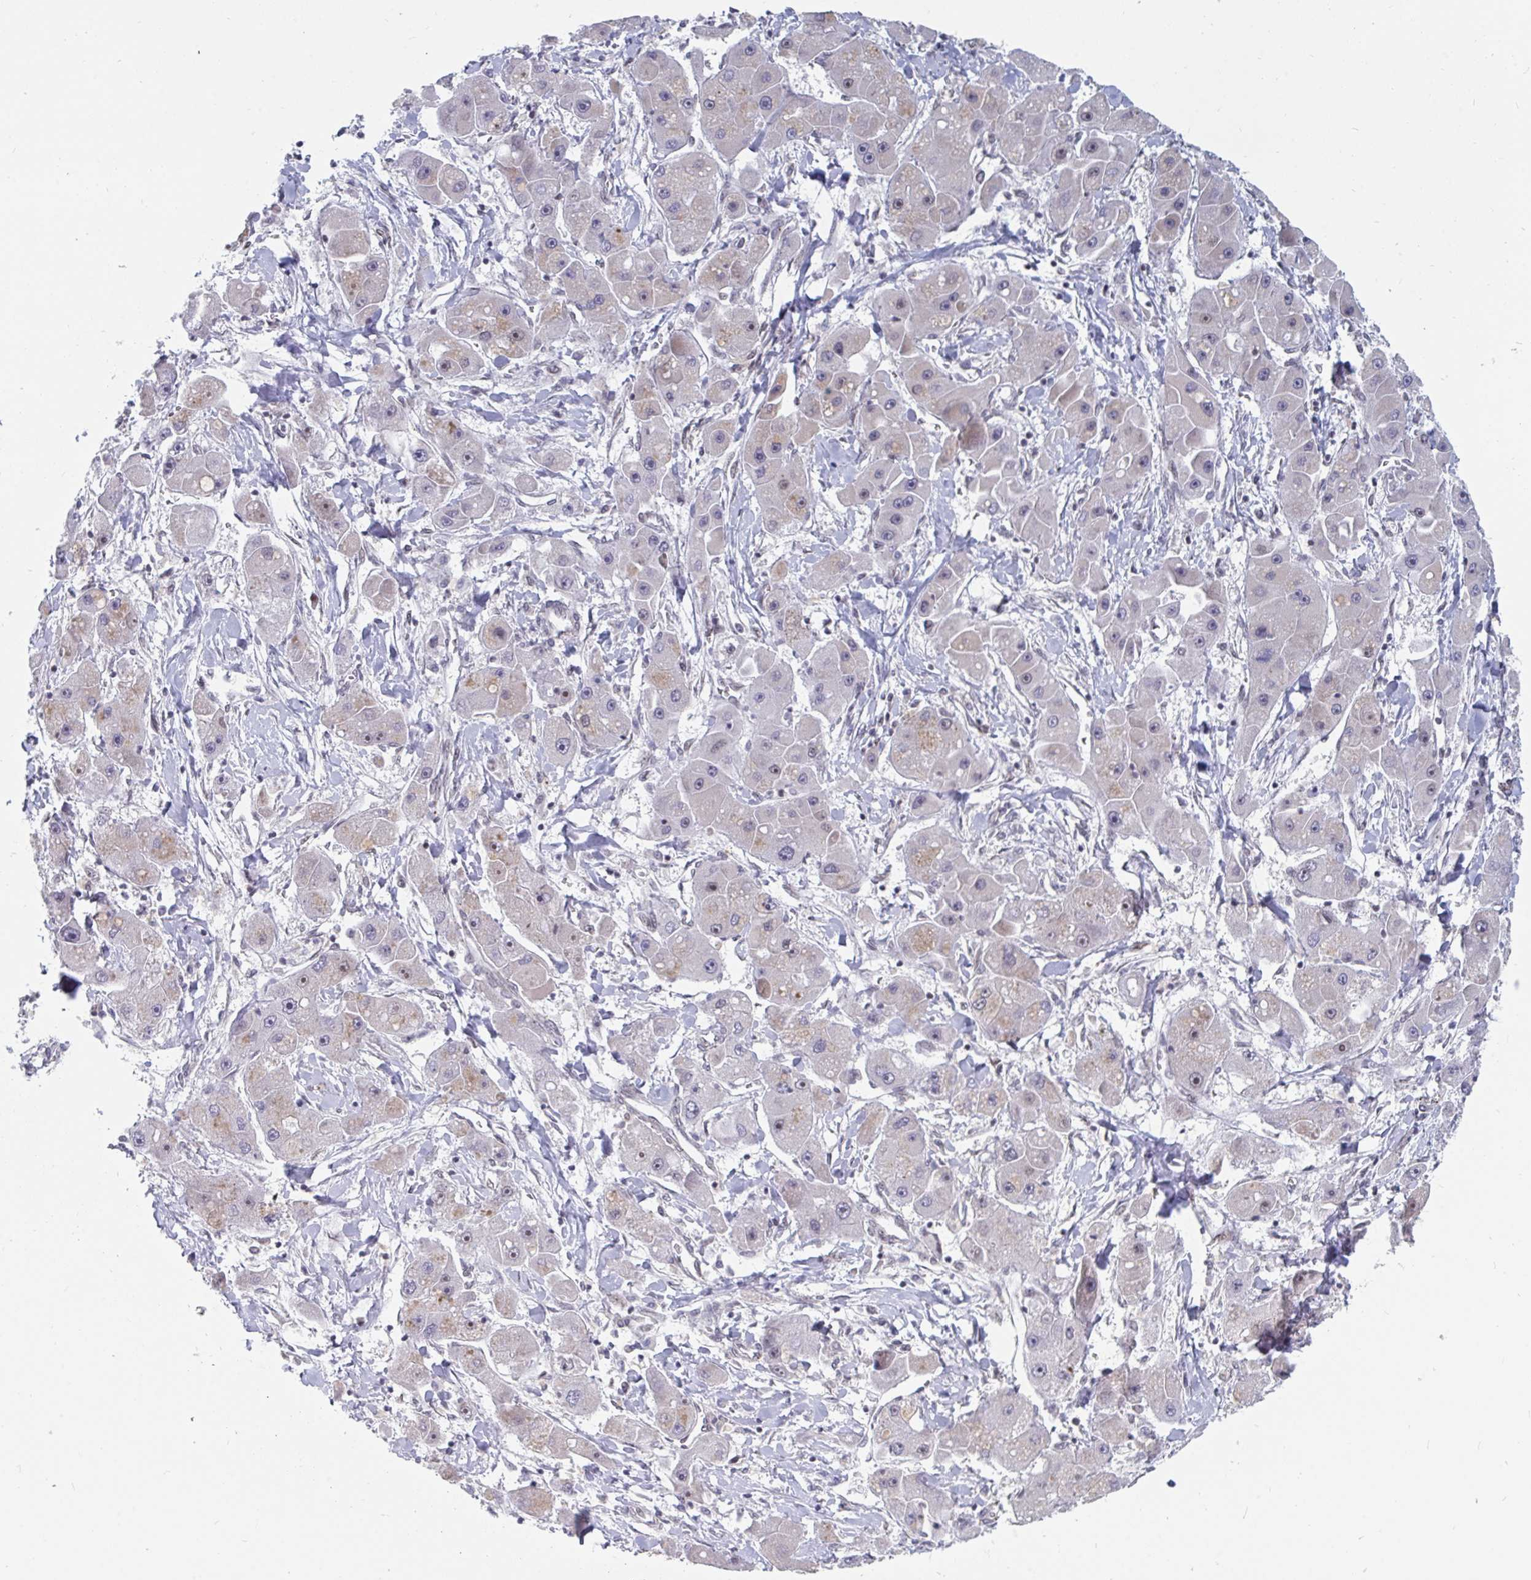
{"staining": {"intensity": "weak", "quantity": "<25%", "location": "cytoplasmic/membranous"}, "tissue": "liver cancer", "cell_type": "Tumor cells", "image_type": "cancer", "snomed": [{"axis": "morphology", "description": "Carcinoma, Hepatocellular, NOS"}, {"axis": "topography", "description": "Liver"}], "caption": "IHC micrograph of neoplastic tissue: human liver hepatocellular carcinoma stained with DAB (3,3'-diaminobenzidine) exhibits no significant protein positivity in tumor cells. The staining was performed using DAB (3,3'-diaminobenzidine) to visualize the protein expression in brown, while the nuclei were stained in blue with hematoxylin (Magnification: 20x).", "gene": "TRIP12", "patient": {"sex": "male", "age": 24}}